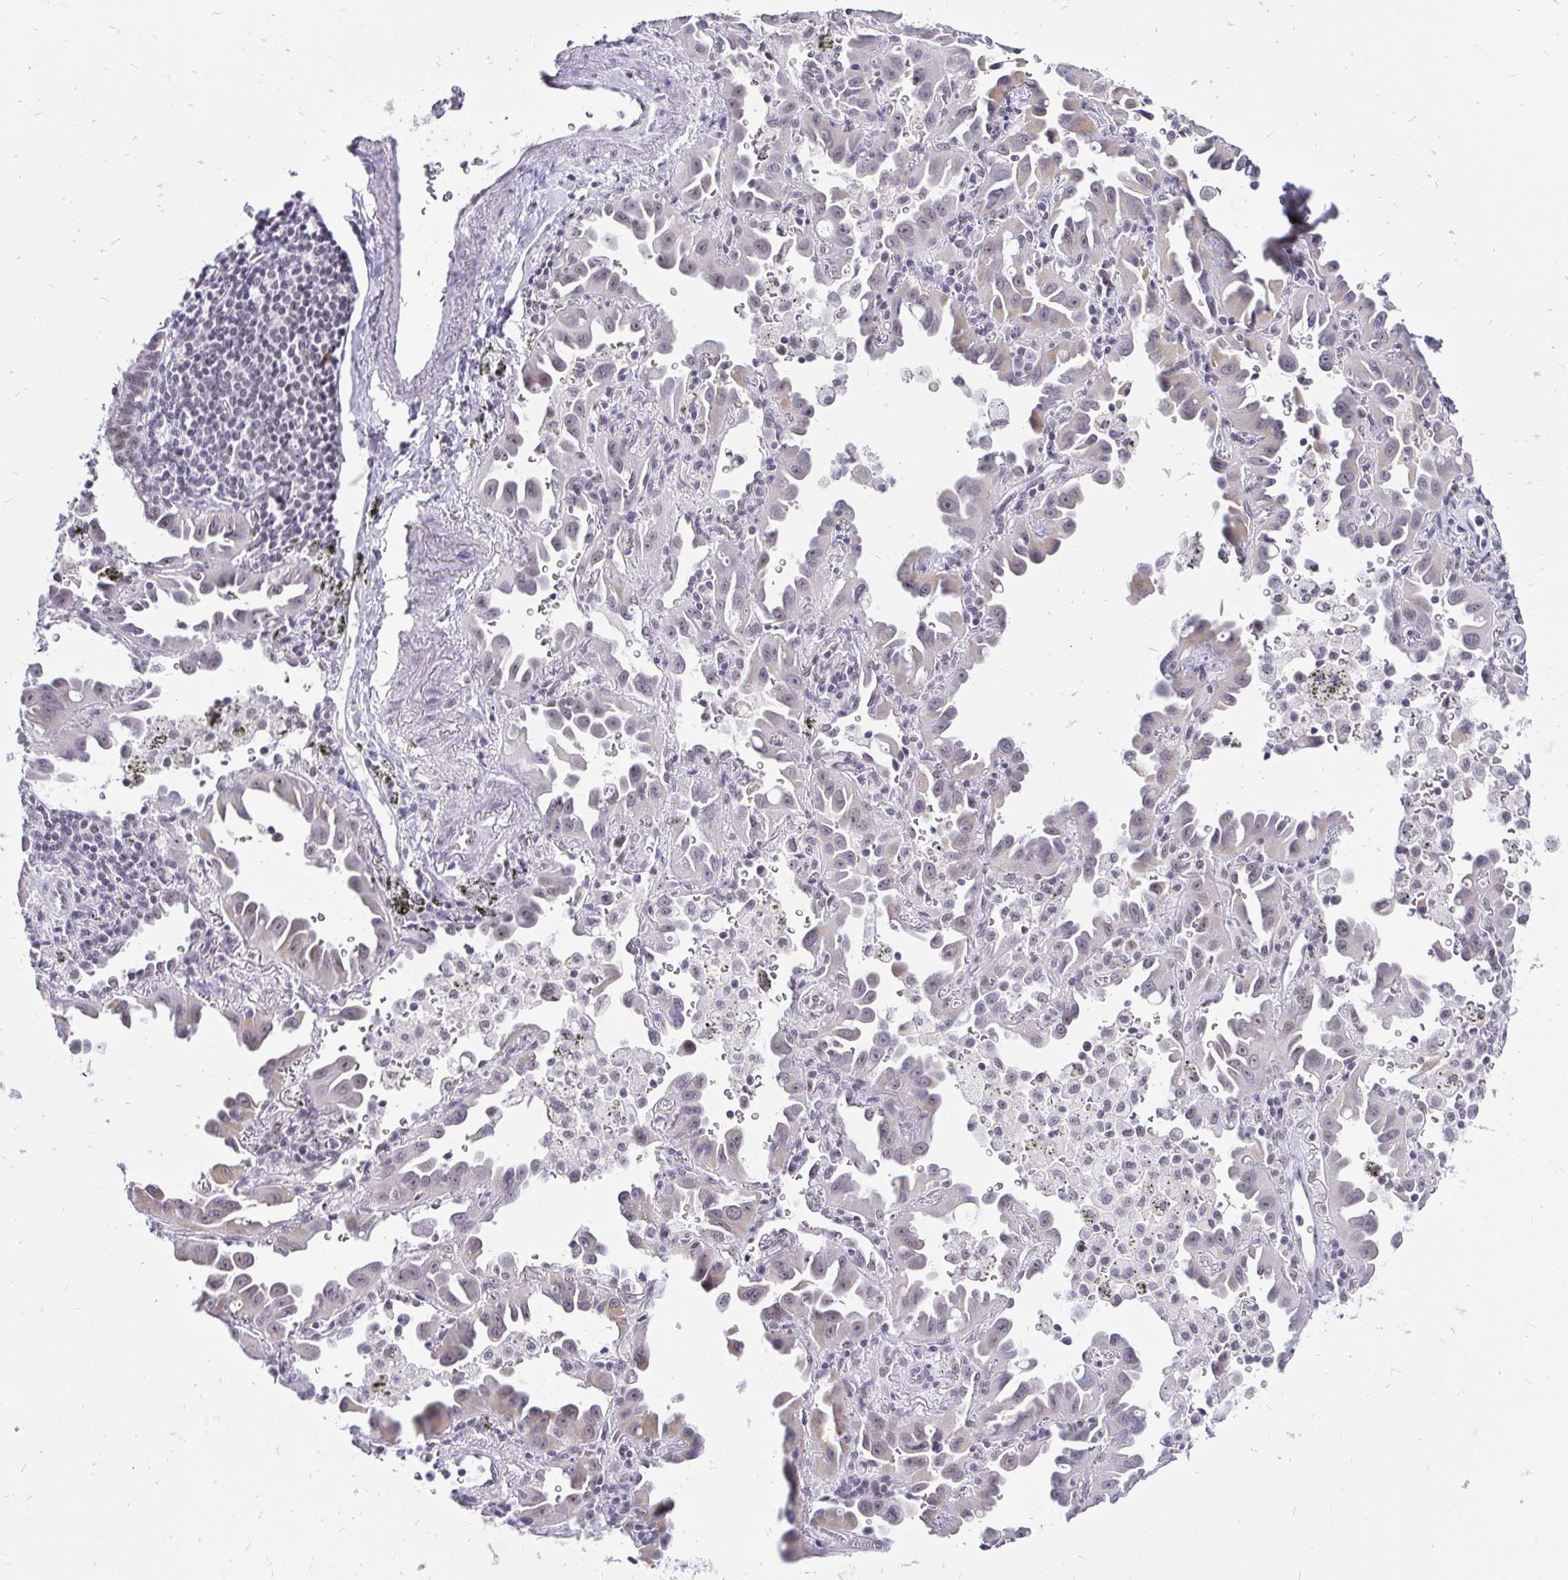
{"staining": {"intensity": "negative", "quantity": "none", "location": "none"}, "tissue": "lung cancer", "cell_type": "Tumor cells", "image_type": "cancer", "snomed": [{"axis": "morphology", "description": "Adenocarcinoma, NOS"}, {"axis": "topography", "description": "Lung"}], "caption": "Protein analysis of lung cancer shows no significant expression in tumor cells. (Immunohistochemistry (ihc), brightfield microscopy, high magnification).", "gene": "ZNF860", "patient": {"sex": "male", "age": 68}}